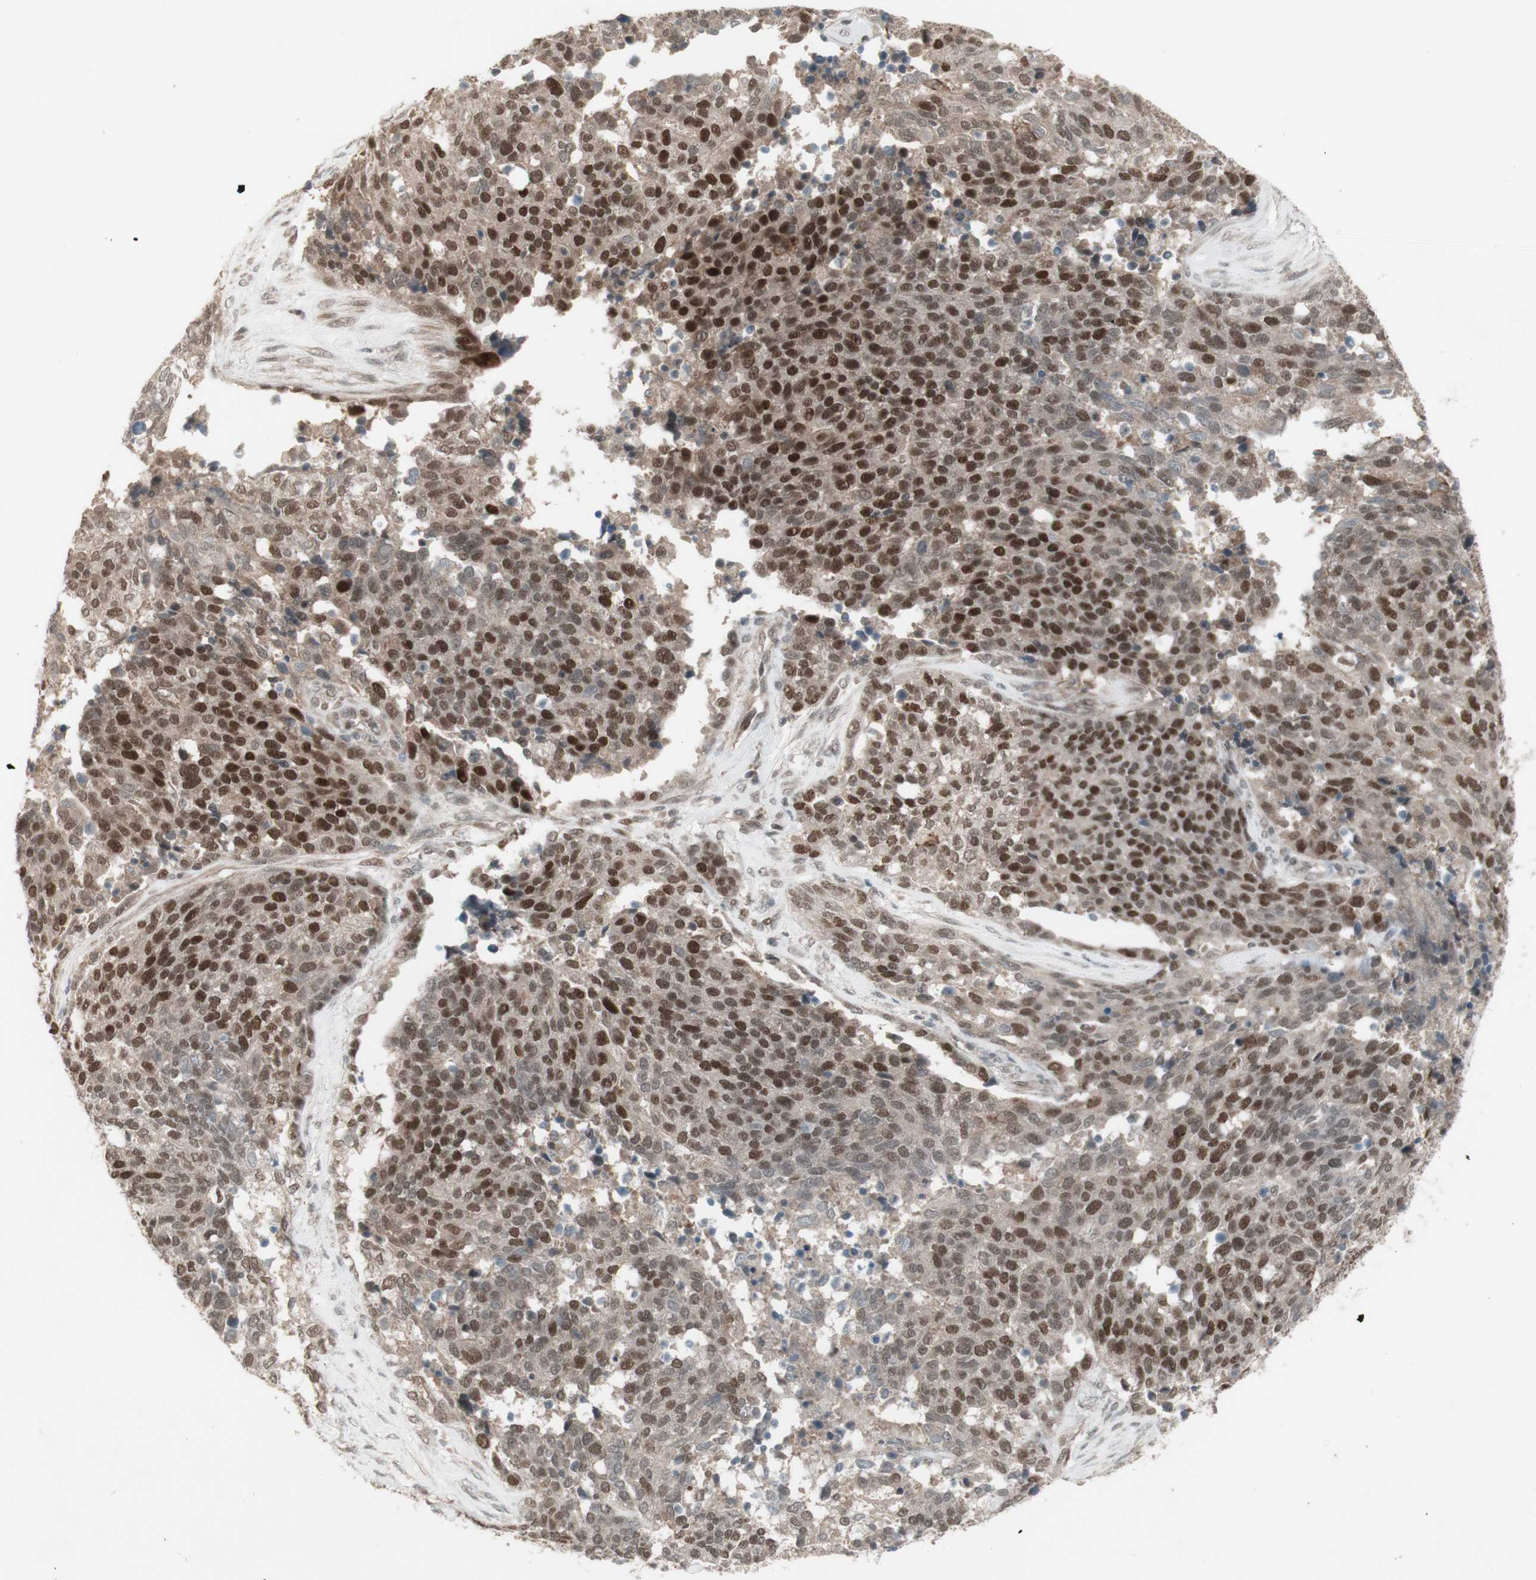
{"staining": {"intensity": "strong", "quantity": "25%-75%", "location": "cytoplasmic/membranous,nuclear"}, "tissue": "ovarian cancer", "cell_type": "Tumor cells", "image_type": "cancer", "snomed": [{"axis": "morphology", "description": "Cystadenocarcinoma, serous, NOS"}, {"axis": "topography", "description": "Ovary"}], "caption": "Ovarian cancer (serous cystadenocarcinoma) tissue demonstrates strong cytoplasmic/membranous and nuclear expression in approximately 25%-75% of tumor cells", "gene": "MSH6", "patient": {"sex": "female", "age": 44}}